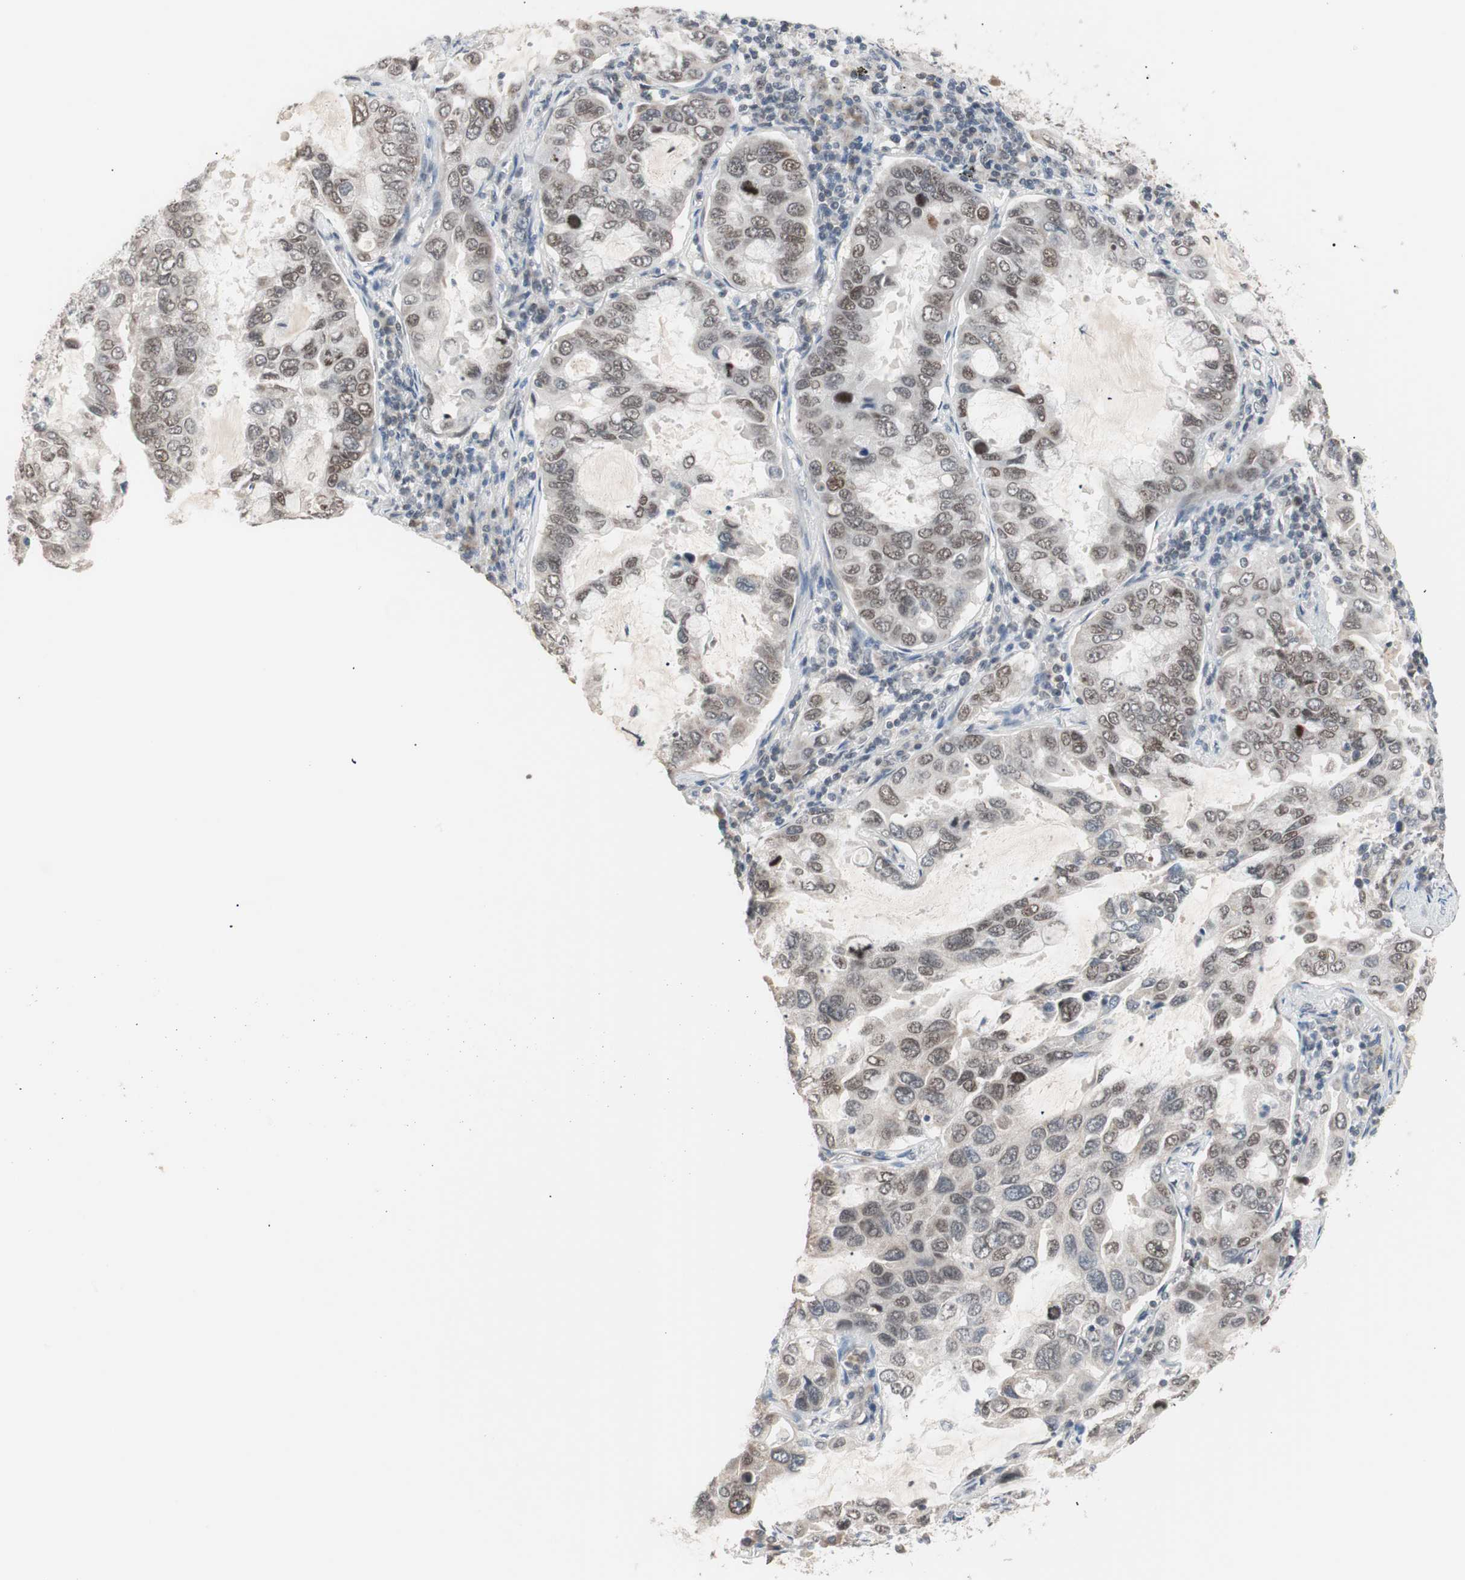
{"staining": {"intensity": "moderate", "quantity": ">75%", "location": "nuclear"}, "tissue": "lung cancer", "cell_type": "Tumor cells", "image_type": "cancer", "snomed": [{"axis": "morphology", "description": "Adenocarcinoma, NOS"}, {"axis": "topography", "description": "Lung"}], "caption": "Immunohistochemistry (IHC) of lung cancer (adenocarcinoma) demonstrates medium levels of moderate nuclear expression in approximately >75% of tumor cells. The staining was performed using DAB (3,3'-diaminobenzidine) to visualize the protein expression in brown, while the nuclei were stained in blue with hematoxylin (Magnification: 20x).", "gene": "LIG3", "patient": {"sex": "male", "age": 64}}